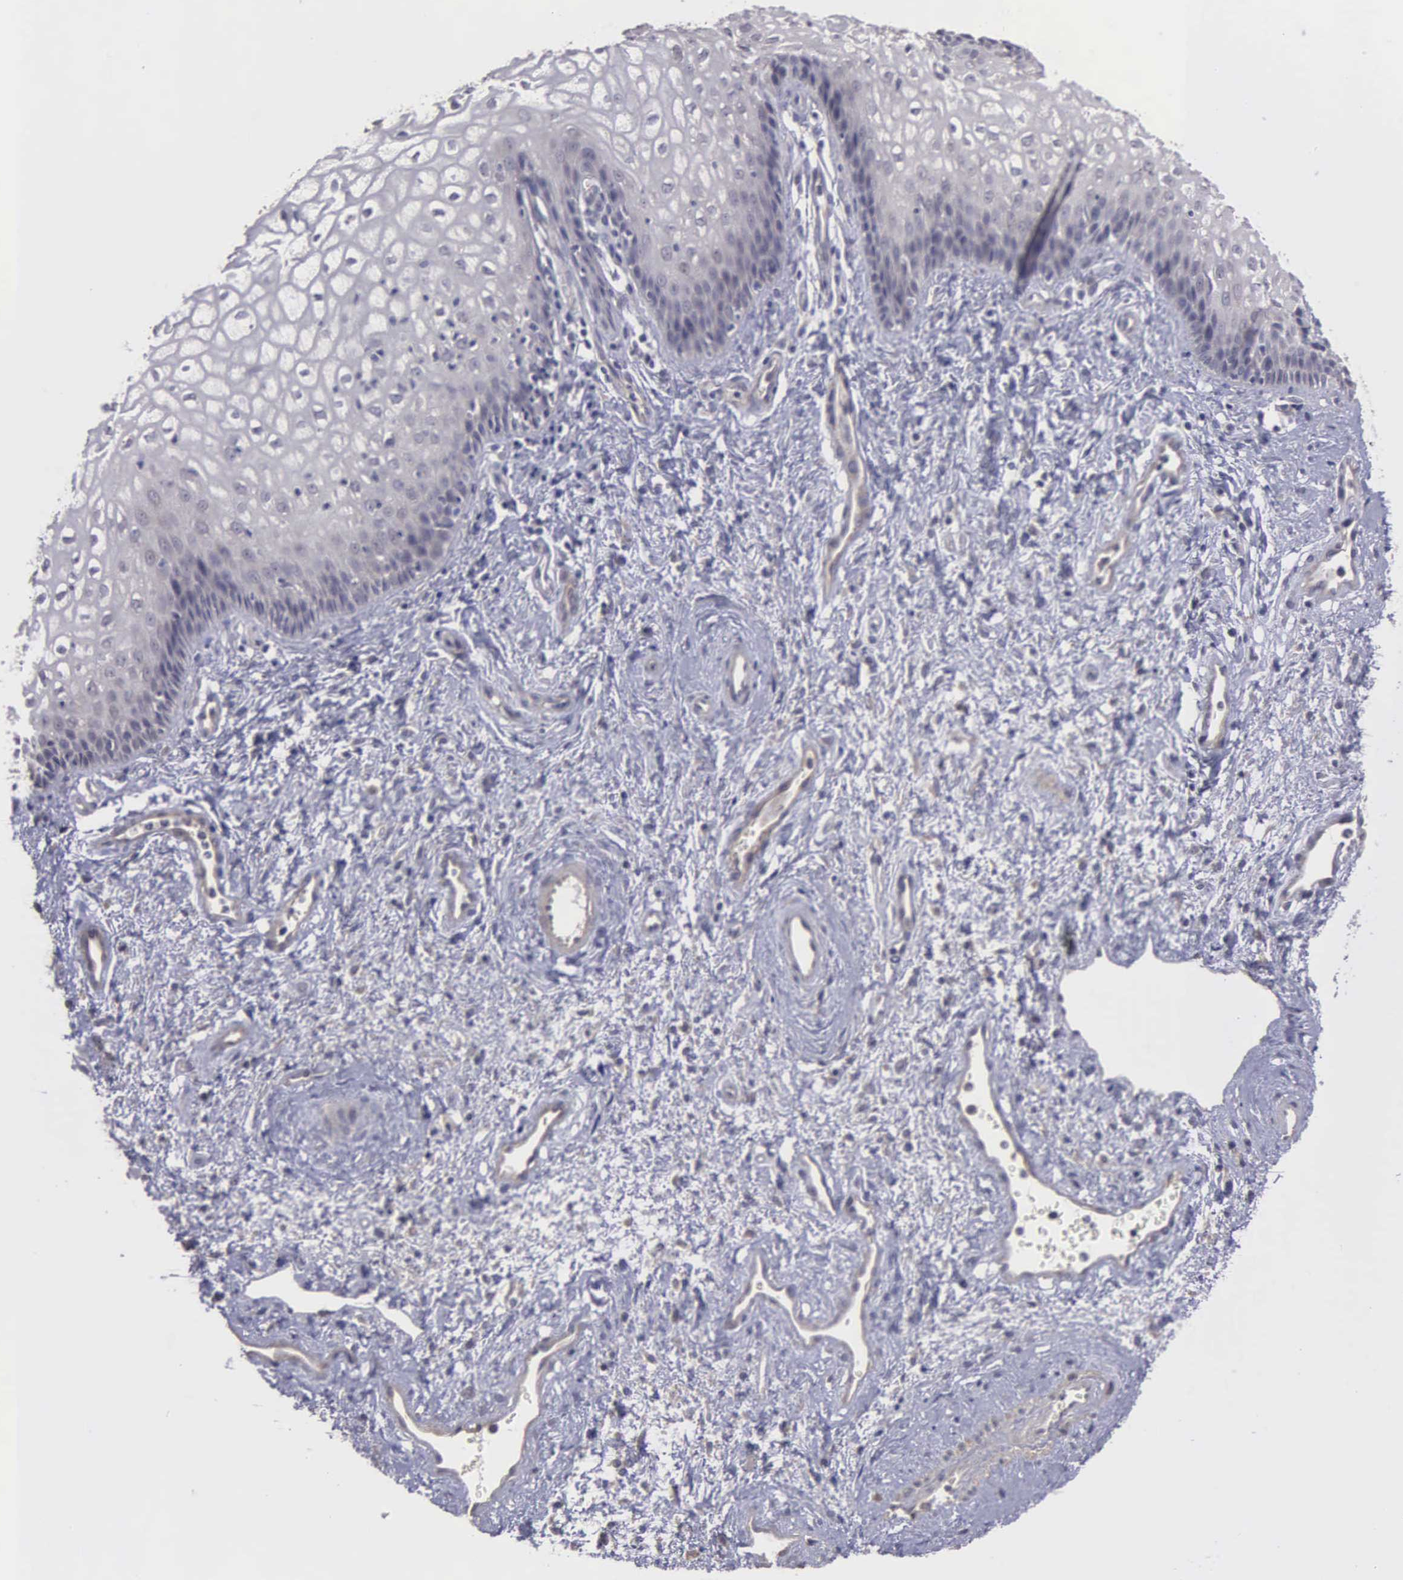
{"staining": {"intensity": "negative", "quantity": "none", "location": "none"}, "tissue": "vagina", "cell_type": "Squamous epithelial cells", "image_type": "normal", "snomed": [{"axis": "morphology", "description": "Normal tissue, NOS"}, {"axis": "topography", "description": "Vagina"}], "caption": "This is an IHC micrograph of unremarkable human vagina. There is no staining in squamous epithelial cells.", "gene": "RTL10", "patient": {"sex": "female", "age": 34}}